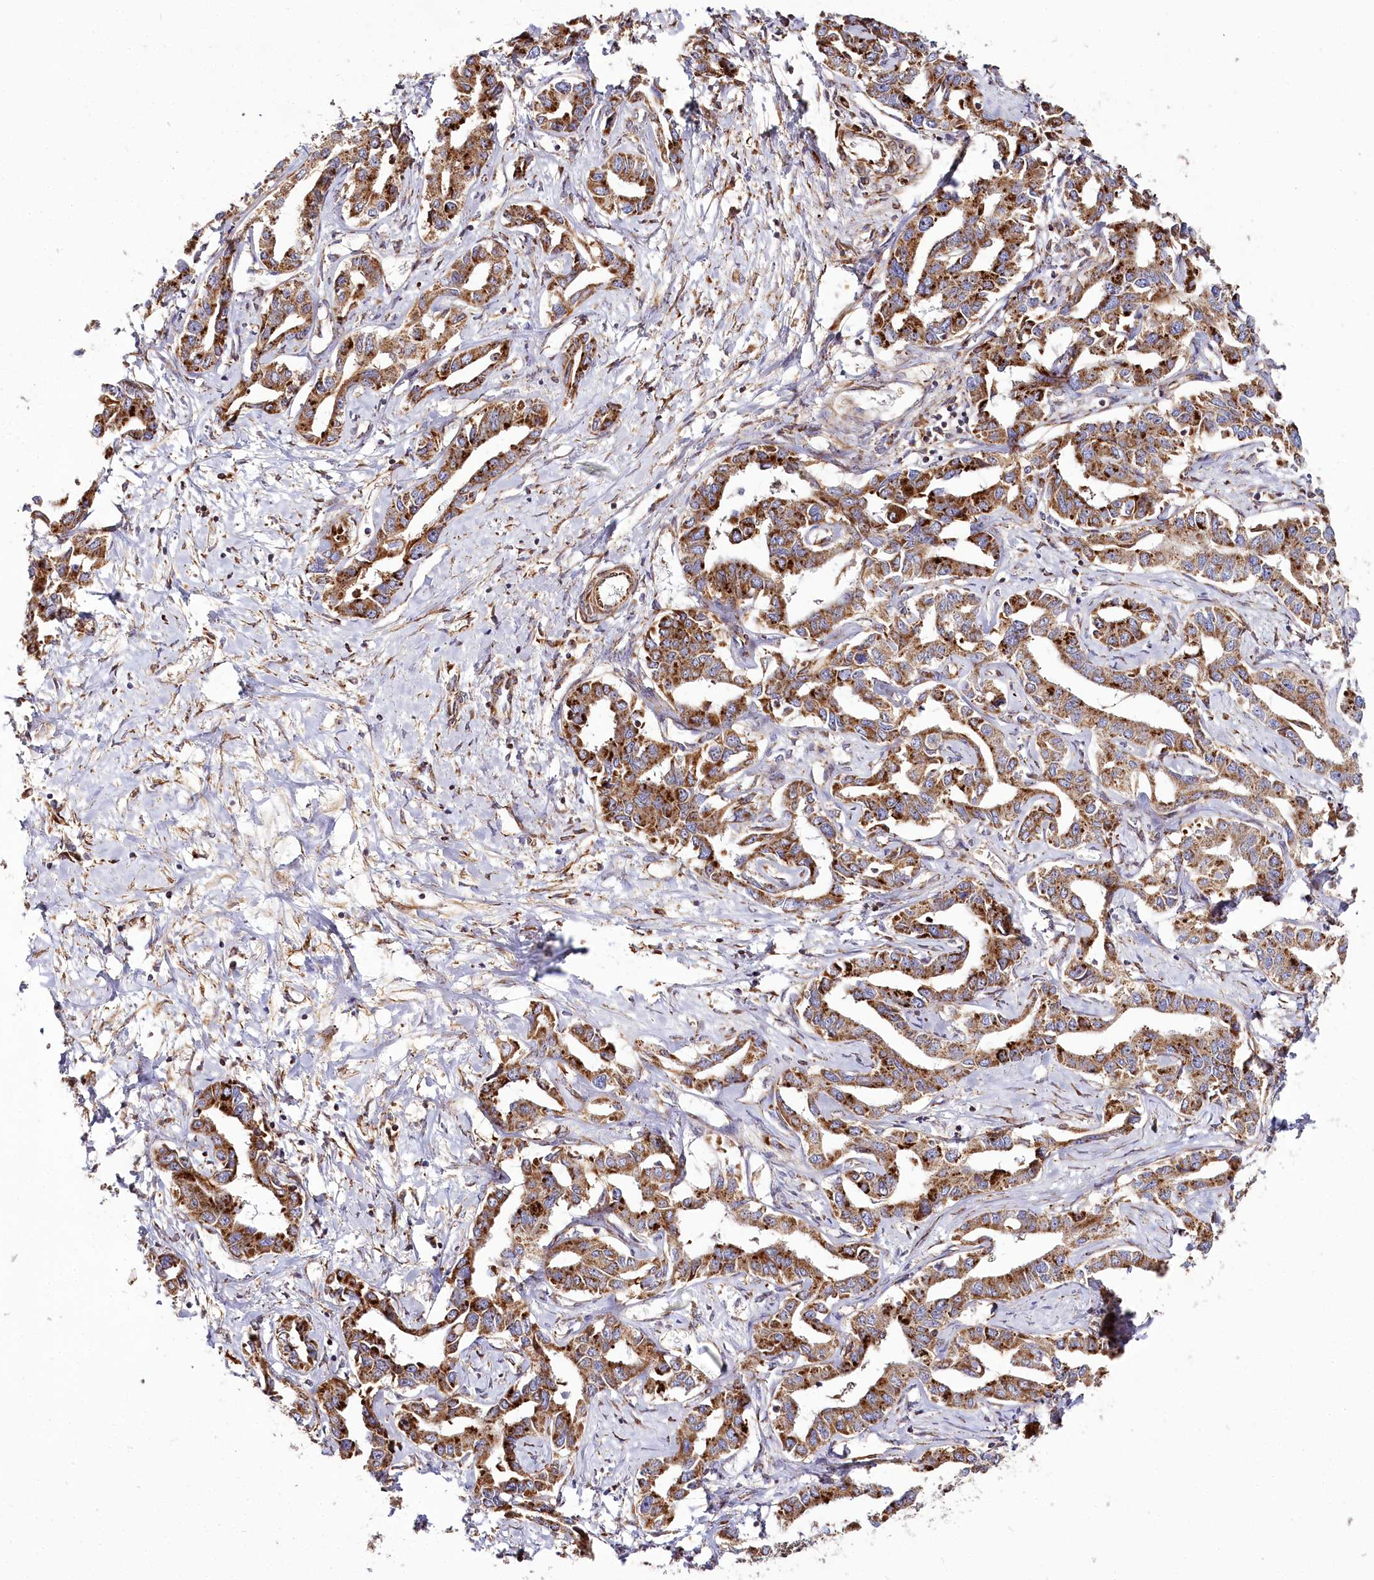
{"staining": {"intensity": "strong", "quantity": ">75%", "location": "cytoplasmic/membranous"}, "tissue": "liver cancer", "cell_type": "Tumor cells", "image_type": "cancer", "snomed": [{"axis": "morphology", "description": "Cholangiocarcinoma"}, {"axis": "topography", "description": "Liver"}], "caption": "Immunohistochemical staining of human liver cancer demonstrates strong cytoplasmic/membranous protein positivity in approximately >75% of tumor cells. The staining is performed using DAB brown chromogen to label protein expression. The nuclei are counter-stained blue using hematoxylin.", "gene": "THUMPD3", "patient": {"sex": "male", "age": 59}}